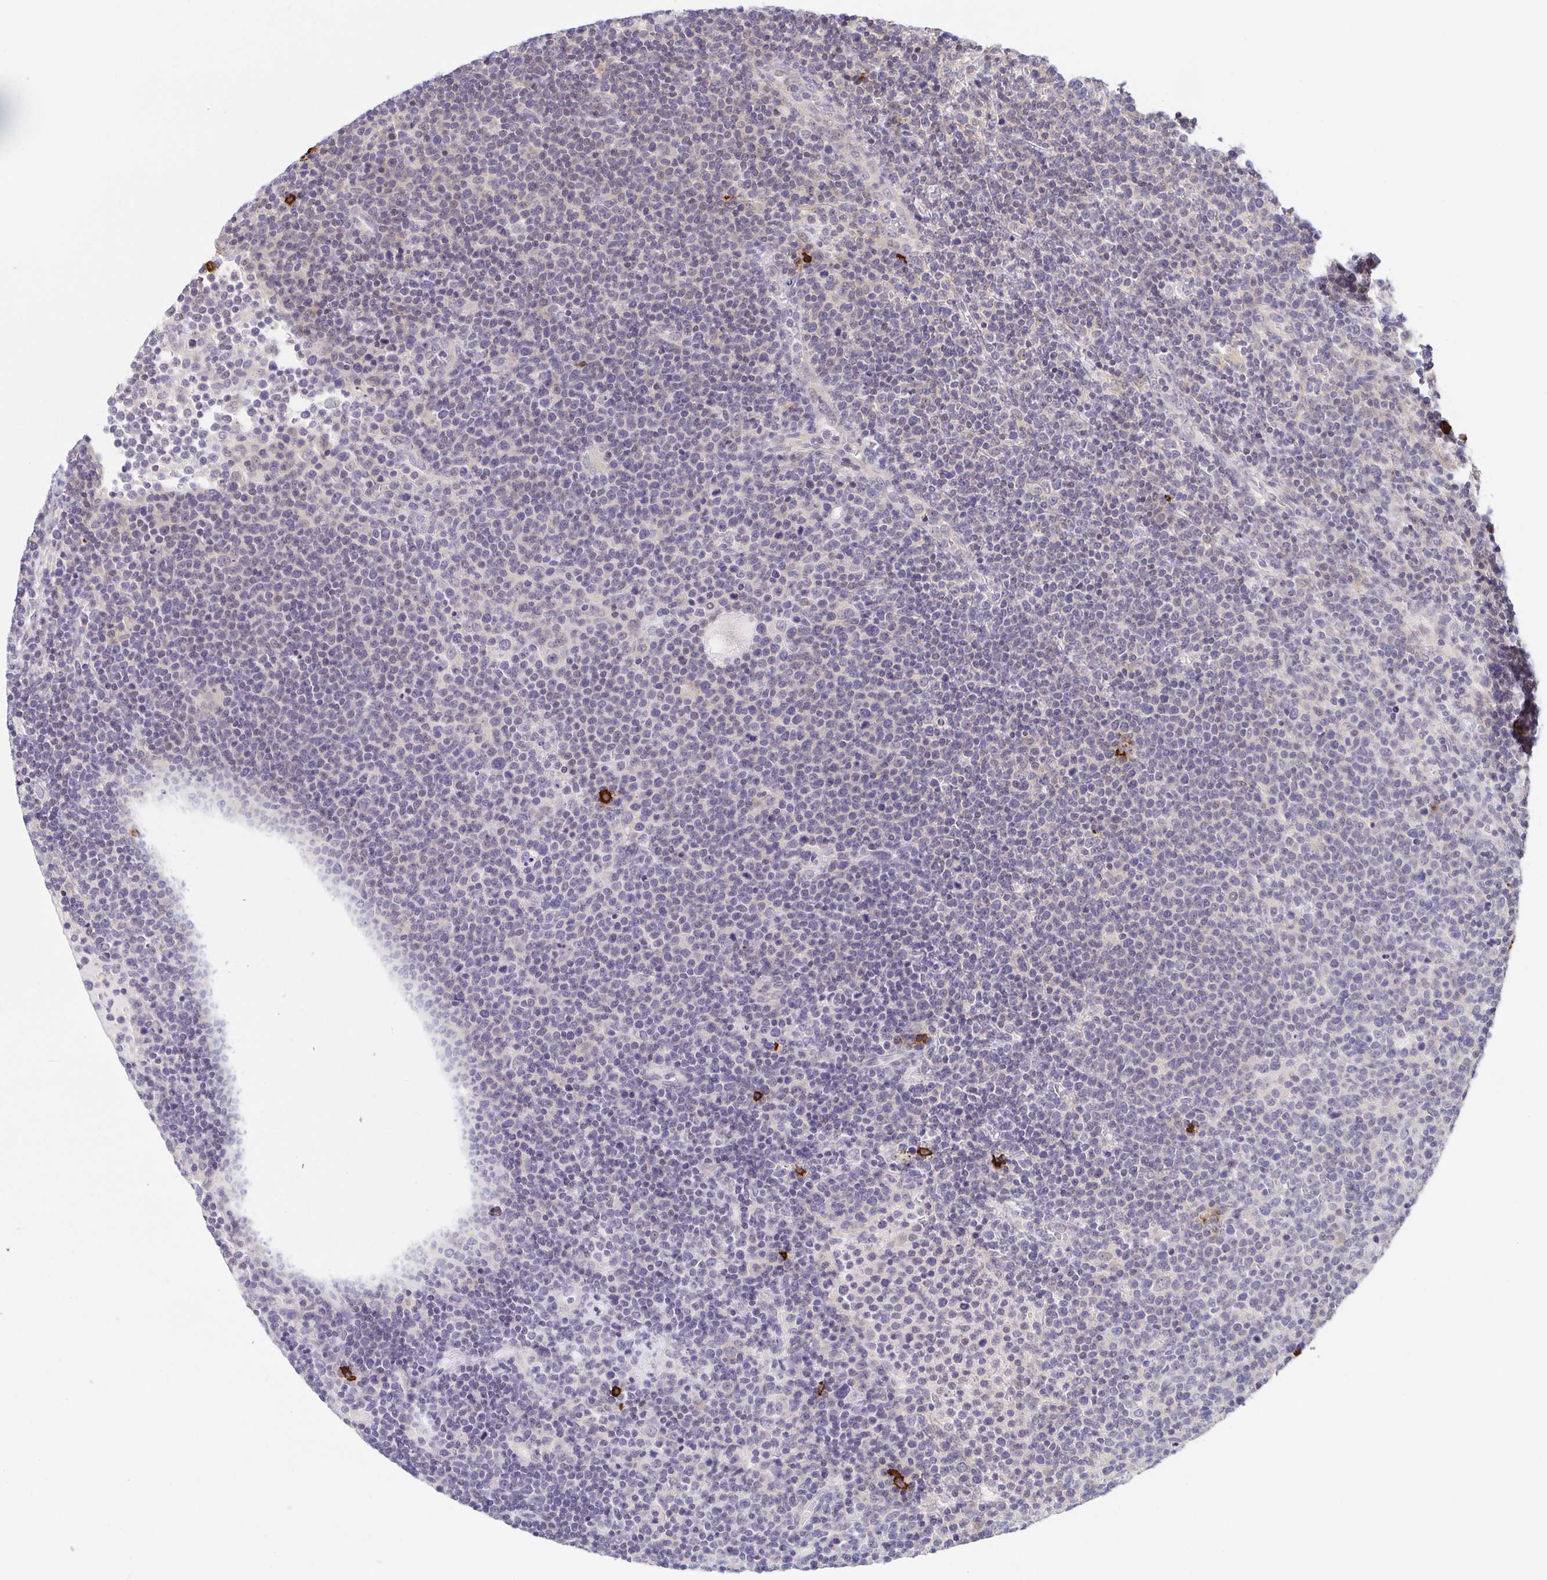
{"staining": {"intensity": "negative", "quantity": "none", "location": "none"}, "tissue": "lymphoma", "cell_type": "Tumor cells", "image_type": "cancer", "snomed": [{"axis": "morphology", "description": "Malignant lymphoma, non-Hodgkin's type, High grade"}, {"axis": "topography", "description": "Lymph node"}], "caption": "High power microscopy image of an IHC image of high-grade malignant lymphoma, non-Hodgkin's type, revealing no significant staining in tumor cells.", "gene": "PREPL", "patient": {"sex": "male", "age": 61}}